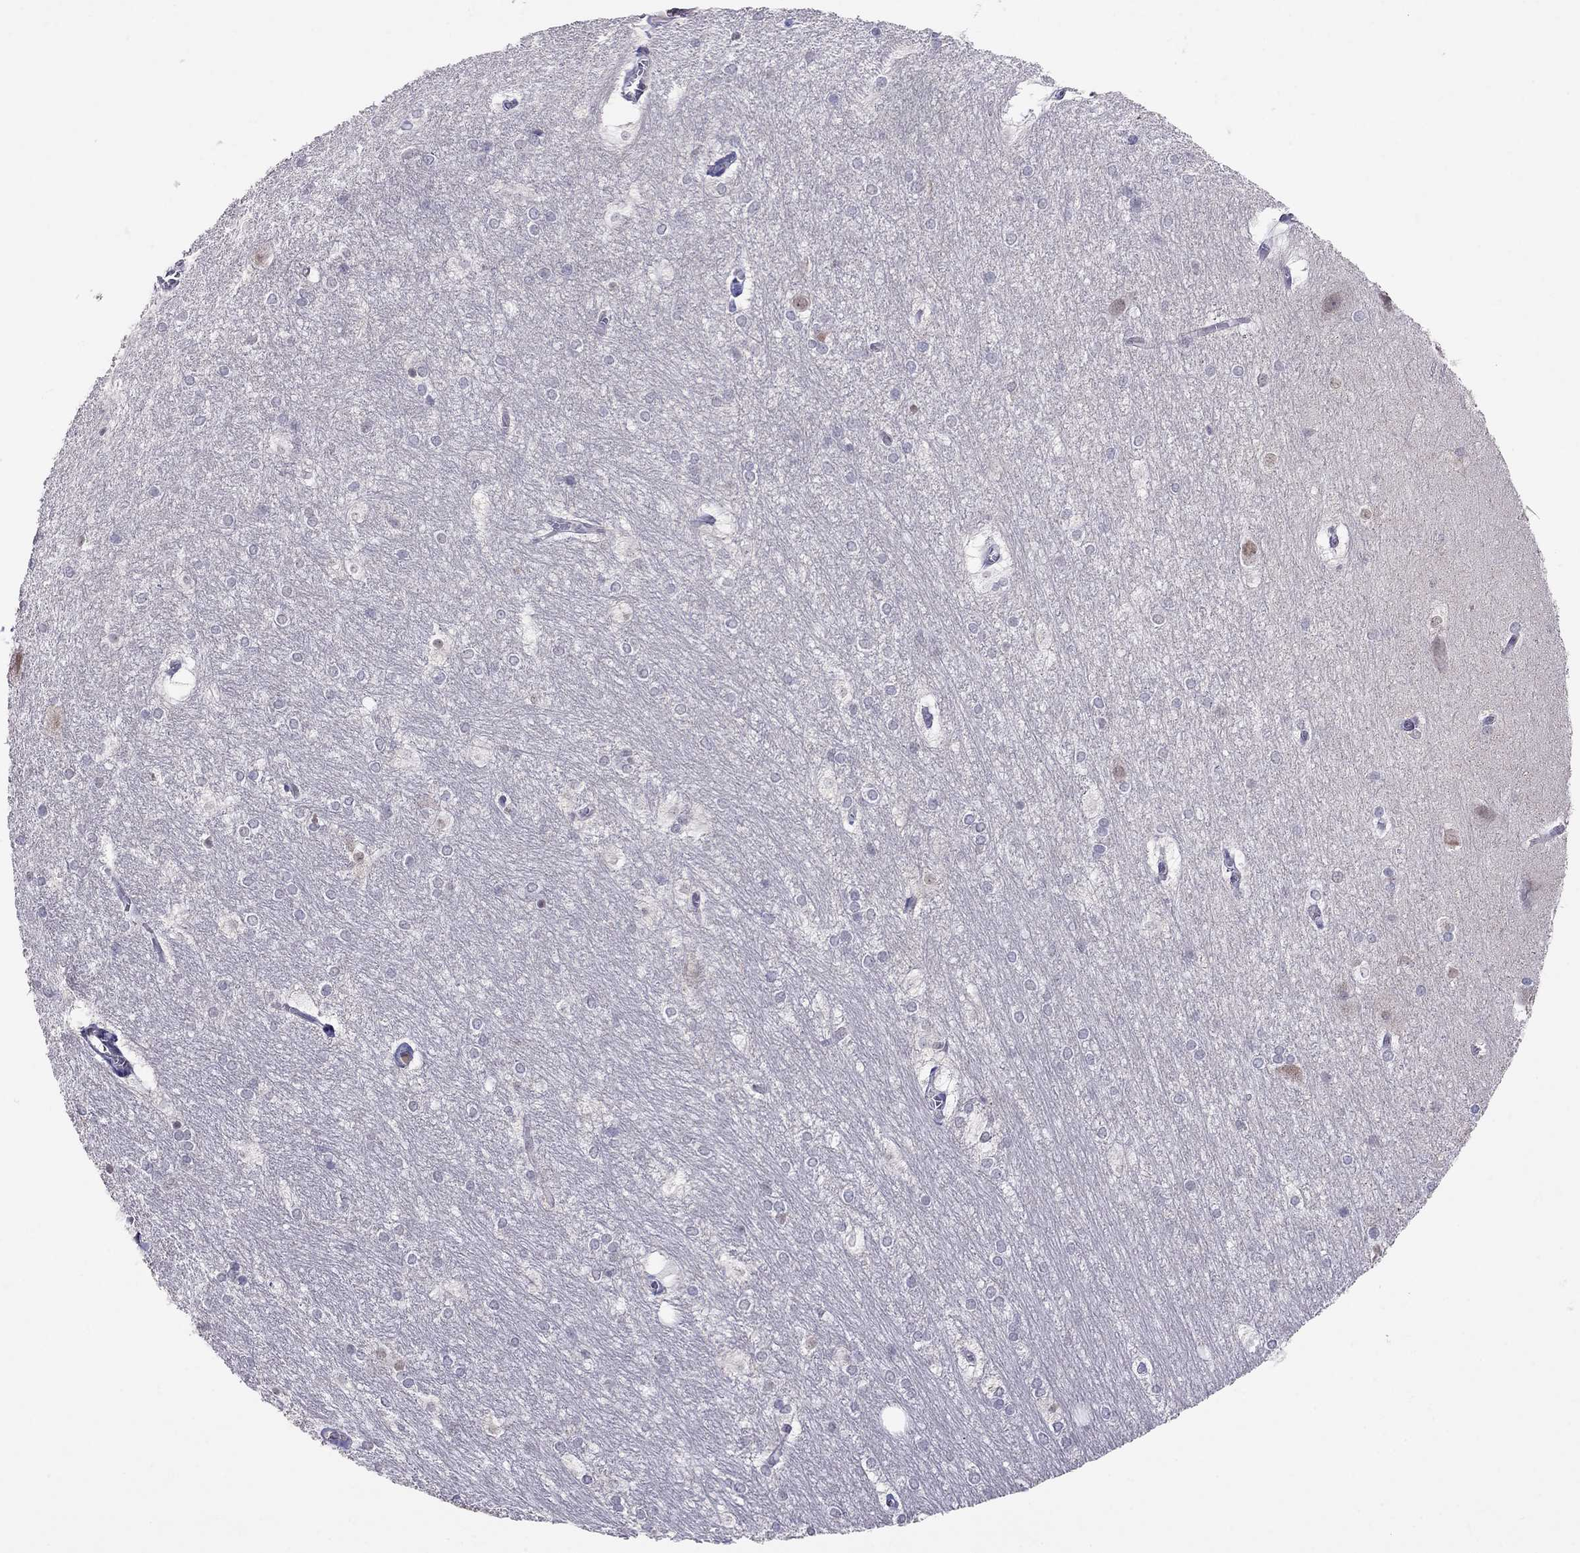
{"staining": {"intensity": "negative", "quantity": "none", "location": "none"}, "tissue": "hippocampus", "cell_type": "Glial cells", "image_type": "normal", "snomed": [{"axis": "morphology", "description": "Normal tissue, NOS"}, {"axis": "topography", "description": "Cerebral cortex"}, {"axis": "topography", "description": "Hippocampus"}], "caption": "Immunohistochemical staining of benign human hippocampus shows no significant positivity in glial cells. (Immunohistochemistry (ihc), brightfield microscopy, high magnification).", "gene": "MYO3B", "patient": {"sex": "female", "age": 19}}